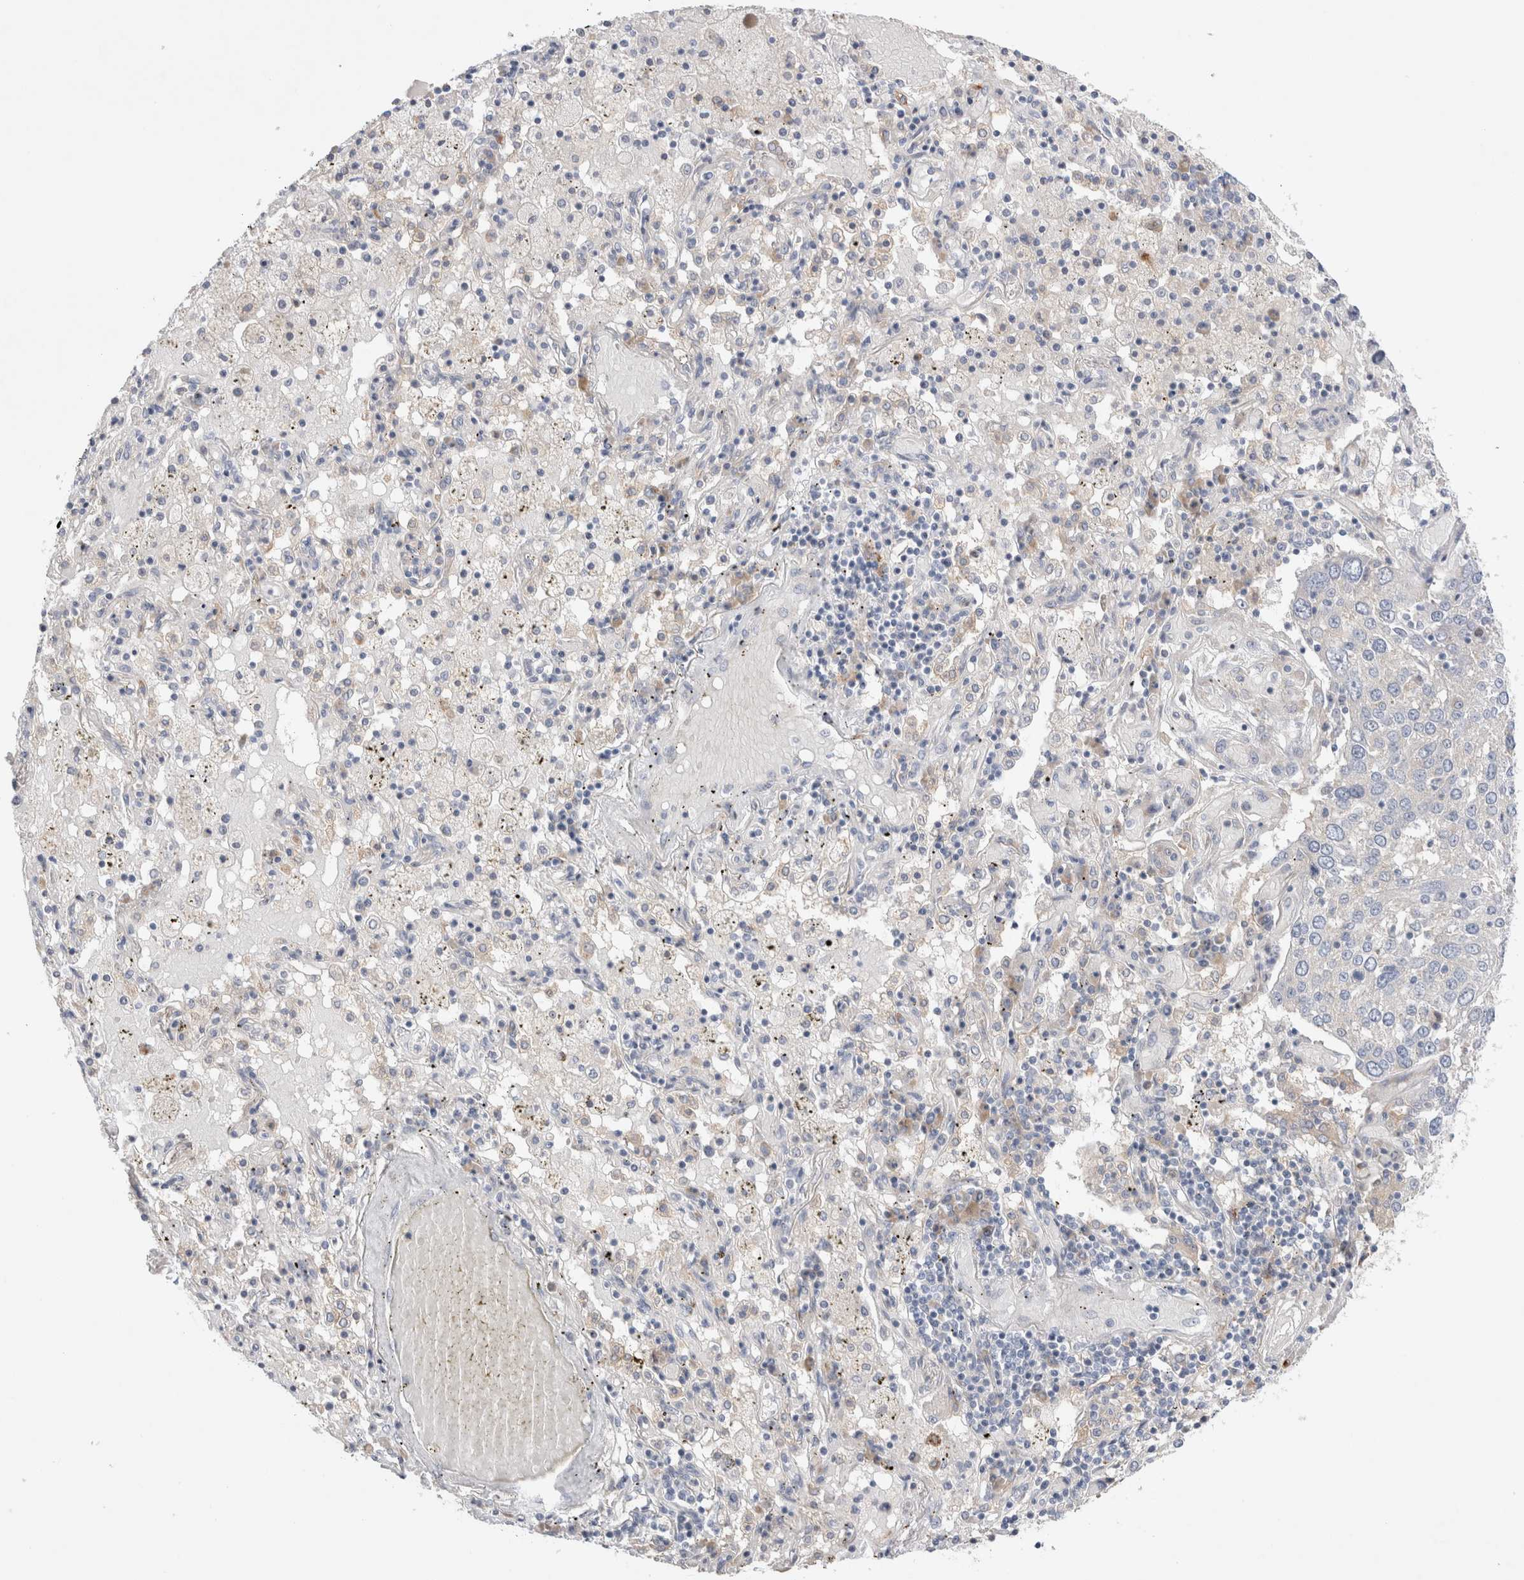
{"staining": {"intensity": "negative", "quantity": "none", "location": "none"}, "tissue": "lung cancer", "cell_type": "Tumor cells", "image_type": "cancer", "snomed": [{"axis": "morphology", "description": "Squamous cell carcinoma, NOS"}, {"axis": "topography", "description": "Lung"}], "caption": "The image reveals no staining of tumor cells in lung squamous cell carcinoma. (Immunohistochemistry (ihc), brightfield microscopy, high magnification).", "gene": "RBM12B", "patient": {"sex": "male", "age": 65}}